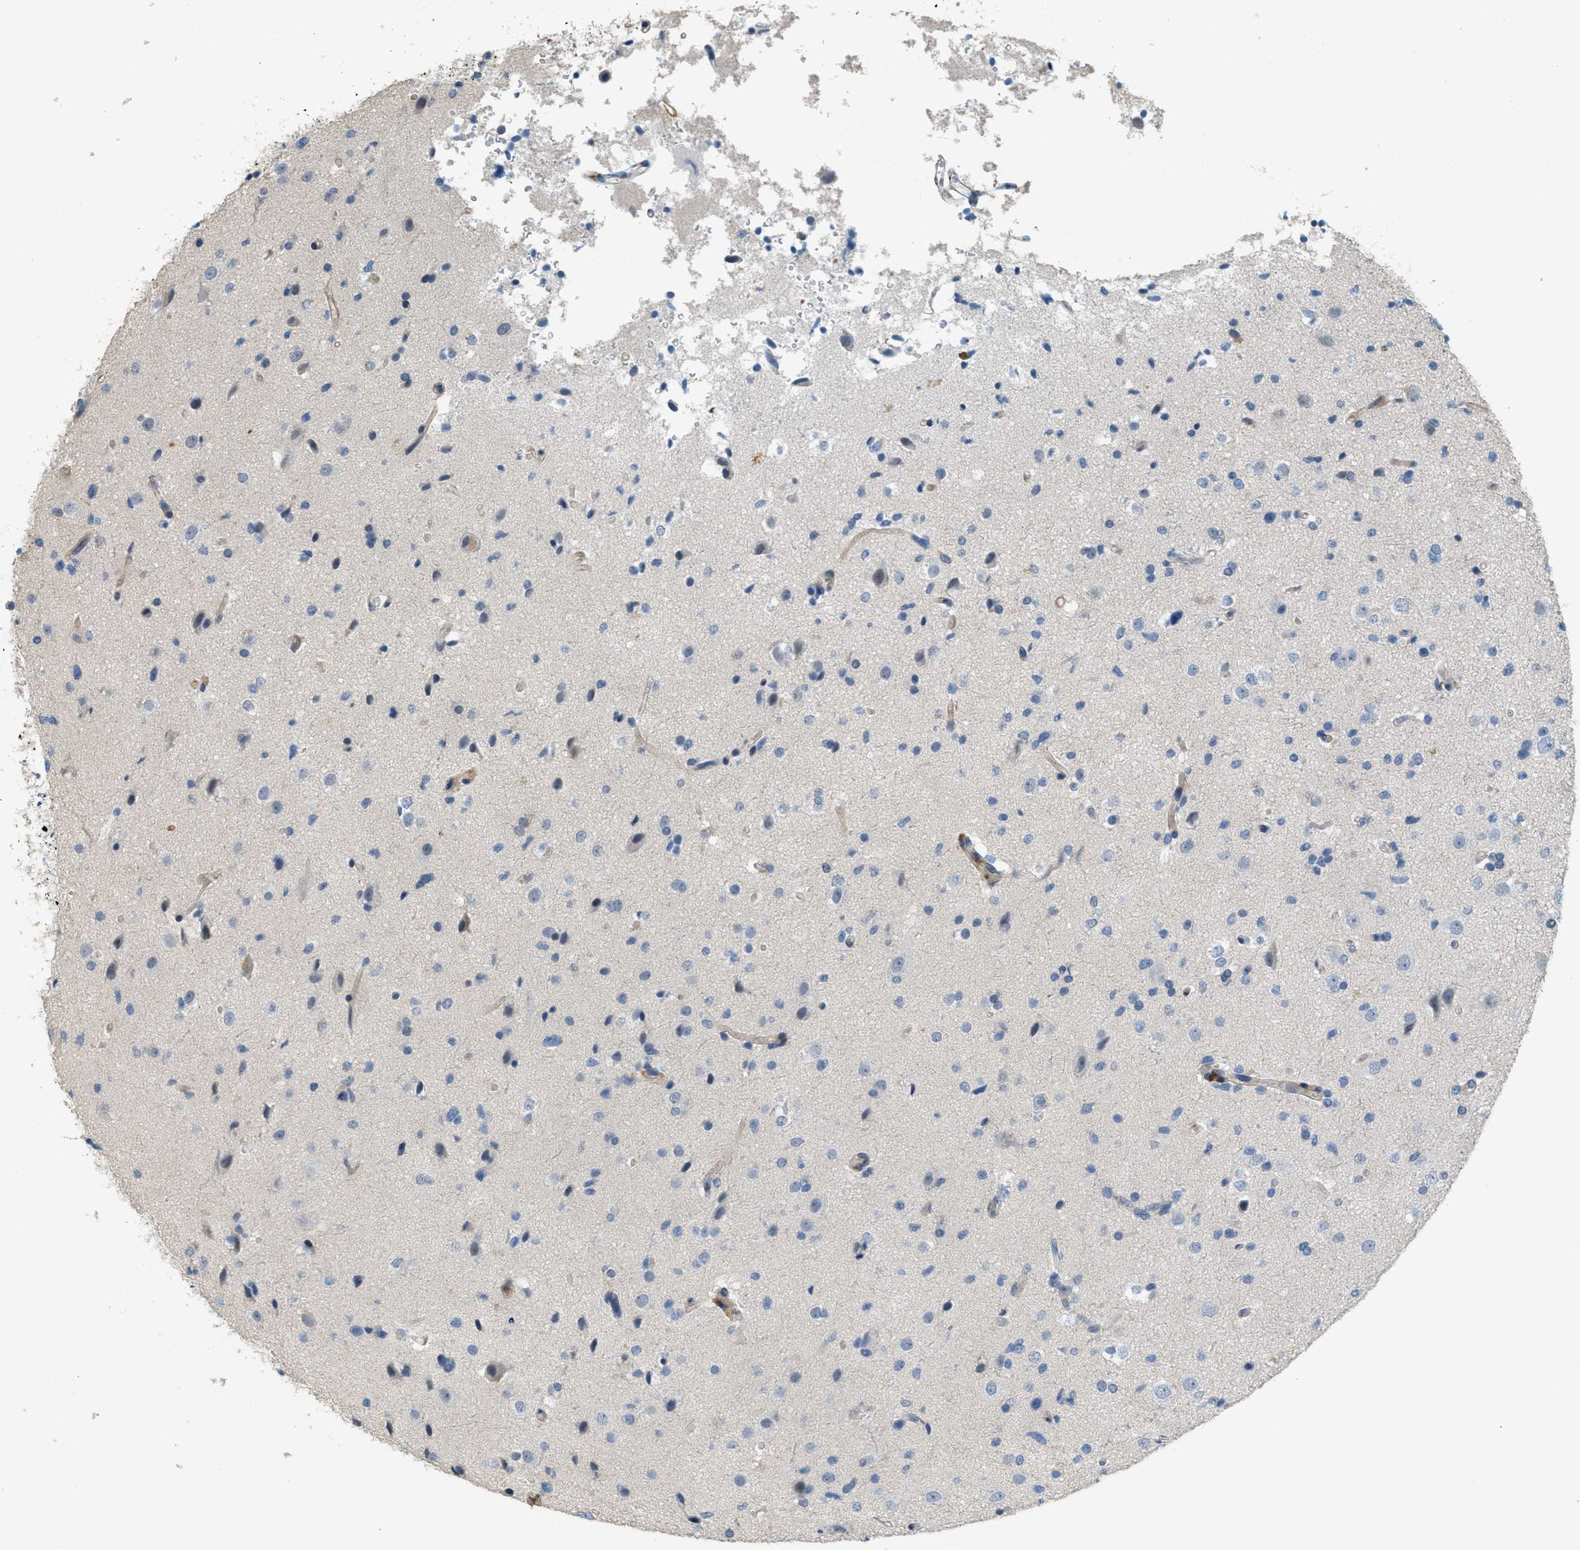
{"staining": {"intensity": "negative", "quantity": "none", "location": "none"}, "tissue": "glioma", "cell_type": "Tumor cells", "image_type": "cancer", "snomed": [{"axis": "morphology", "description": "Glioma, malignant, High grade"}, {"axis": "topography", "description": "Brain"}], "caption": "Immunohistochemistry (IHC) micrograph of neoplastic tissue: glioma stained with DAB reveals no significant protein staining in tumor cells. (Stains: DAB (3,3'-diaminobenzidine) immunohistochemistry (IHC) with hematoxylin counter stain, Microscopy: brightfield microscopy at high magnification).", "gene": "ADCY5", "patient": {"sex": "male", "age": 33}}